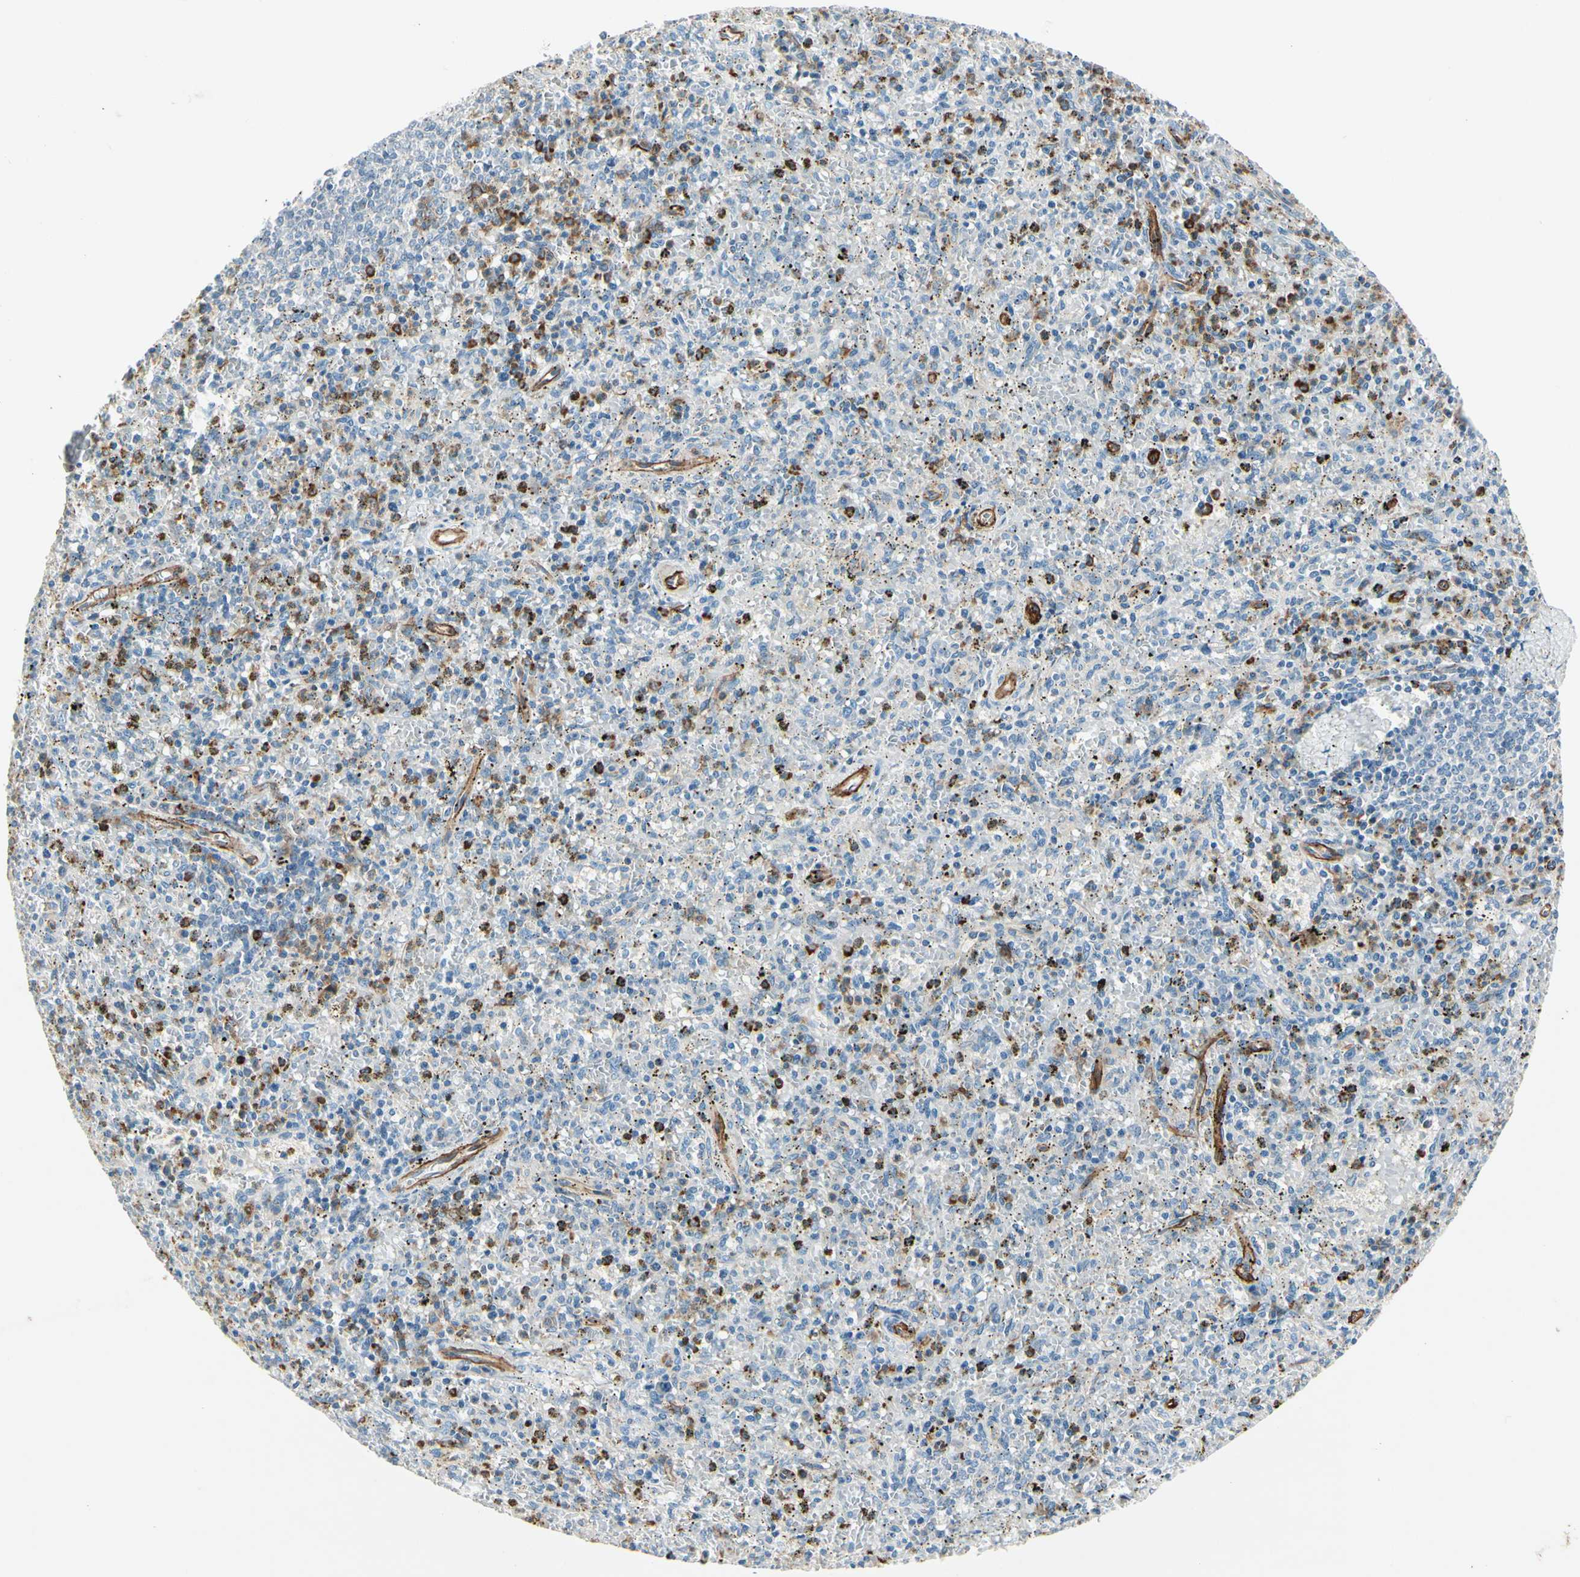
{"staining": {"intensity": "moderate", "quantity": "<25%", "location": "cytoplasmic/membranous"}, "tissue": "spleen", "cell_type": "Cells in red pulp", "image_type": "normal", "snomed": [{"axis": "morphology", "description": "Normal tissue, NOS"}, {"axis": "topography", "description": "Spleen"}], "caption": "DAB (3,3'-diaminobenzidine) immunohistochemical staining of benign human spleen displays moderate cytoplasmic/membranous protein positivity in about <25% of cells in red pulp. The staining was performed using DAB, with brown indicating positive protein expression. Nuclei are stained blue with hematoxylin.", "gene": "CD93", "patient": {"sex": "male", "age": 72}}